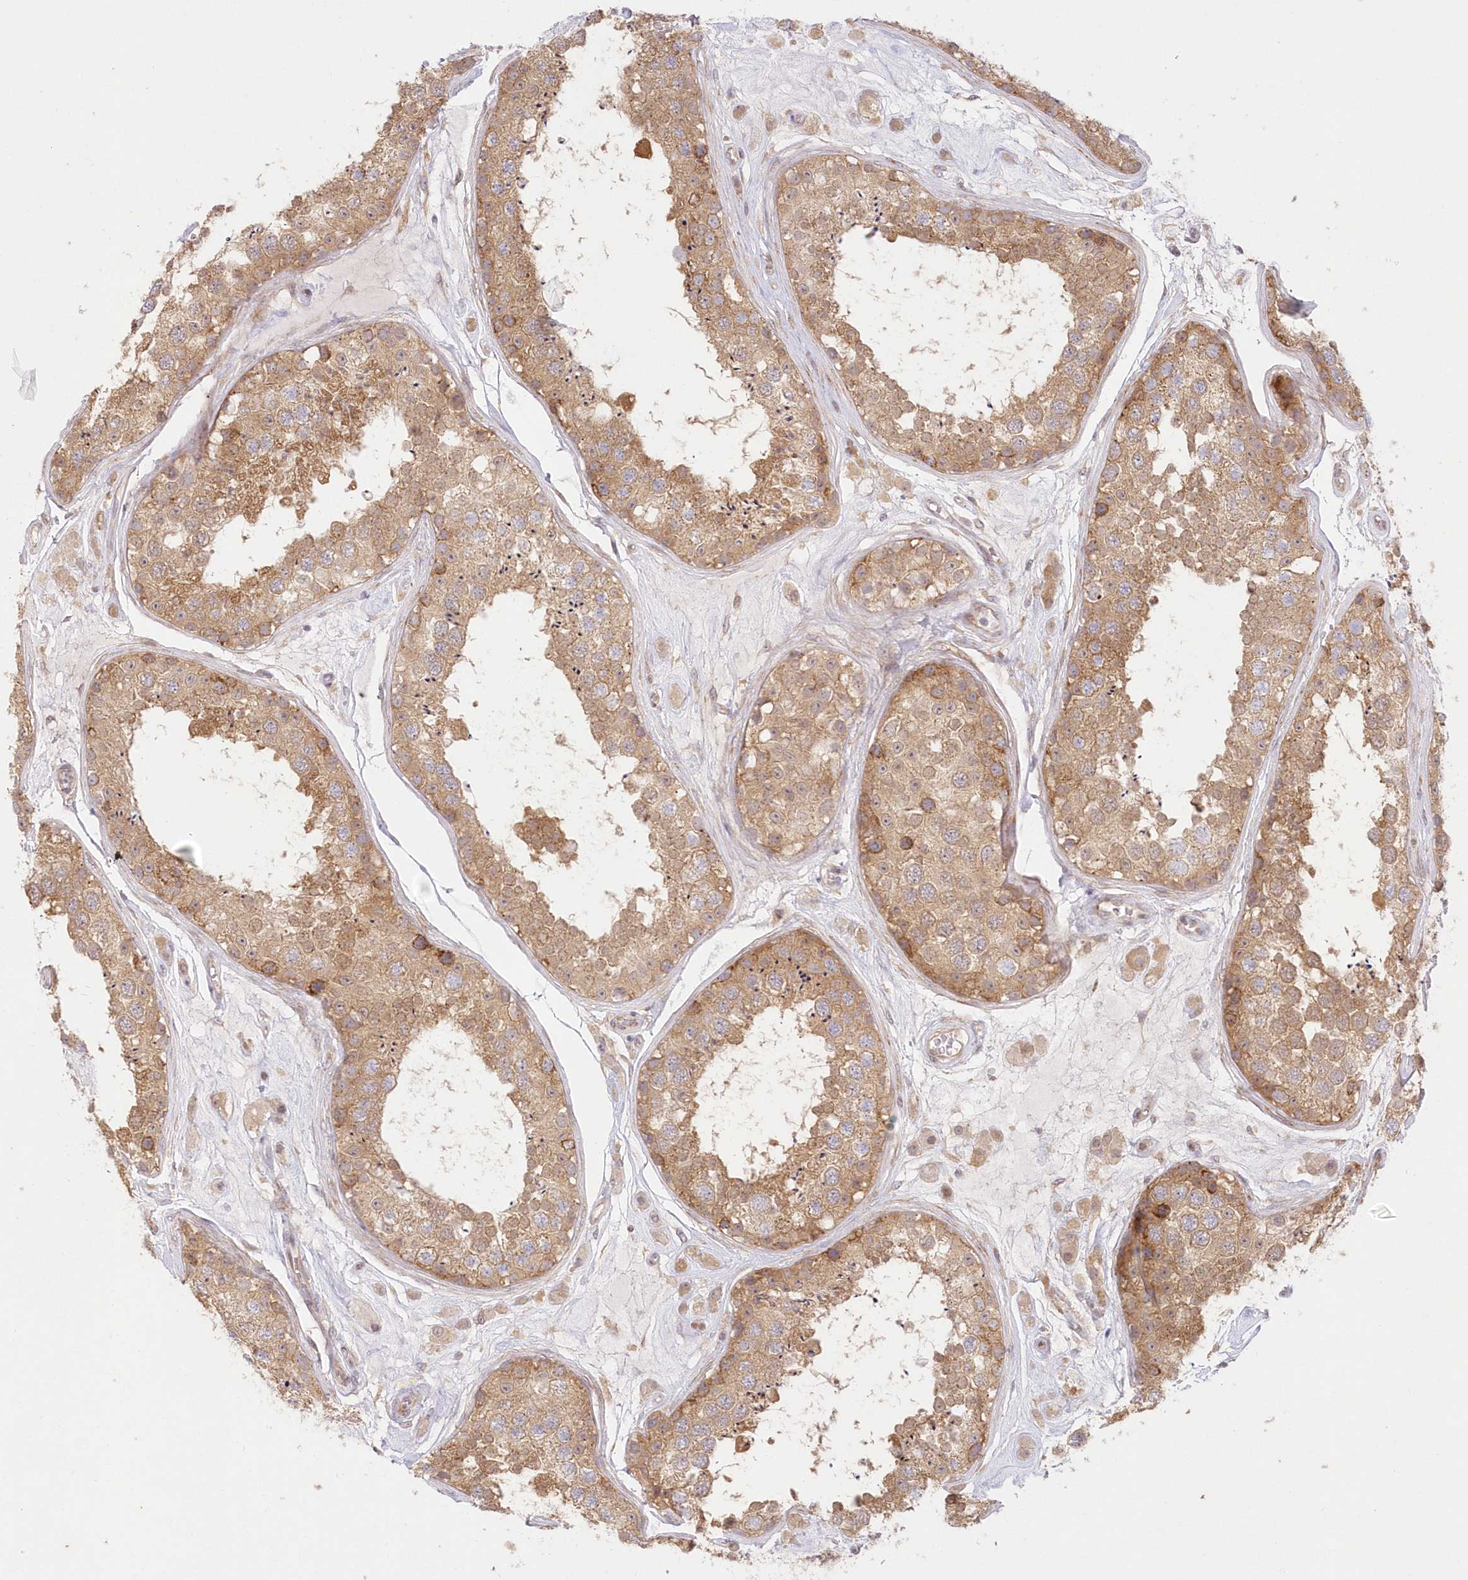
{"staining": {"intensity": "moderate", "quantity": ">75%", "location": "cytoplasmic/membranous"}, "tissue": "testis", "cell_type": "Cells in seminiferous ducts", "image_type": "normal", "snomed": [{"axis": "morphology", "description": "Normal tissue, NOS"}, {"axis": "topography", "description": "Testis"}], "caption": "High-magnification brightfield microscopy of benign testis stained with DAB (3,3'-diaminobenzidine) (brown) and counterstained with hematoxylin (blue). cells in seminiferous ducts exhibit moderate cytoplasmic/membranous staining is identified in about>75% of cells.", "gene": "RNPEP", "patient": {"sex": "male", "age": 25}}